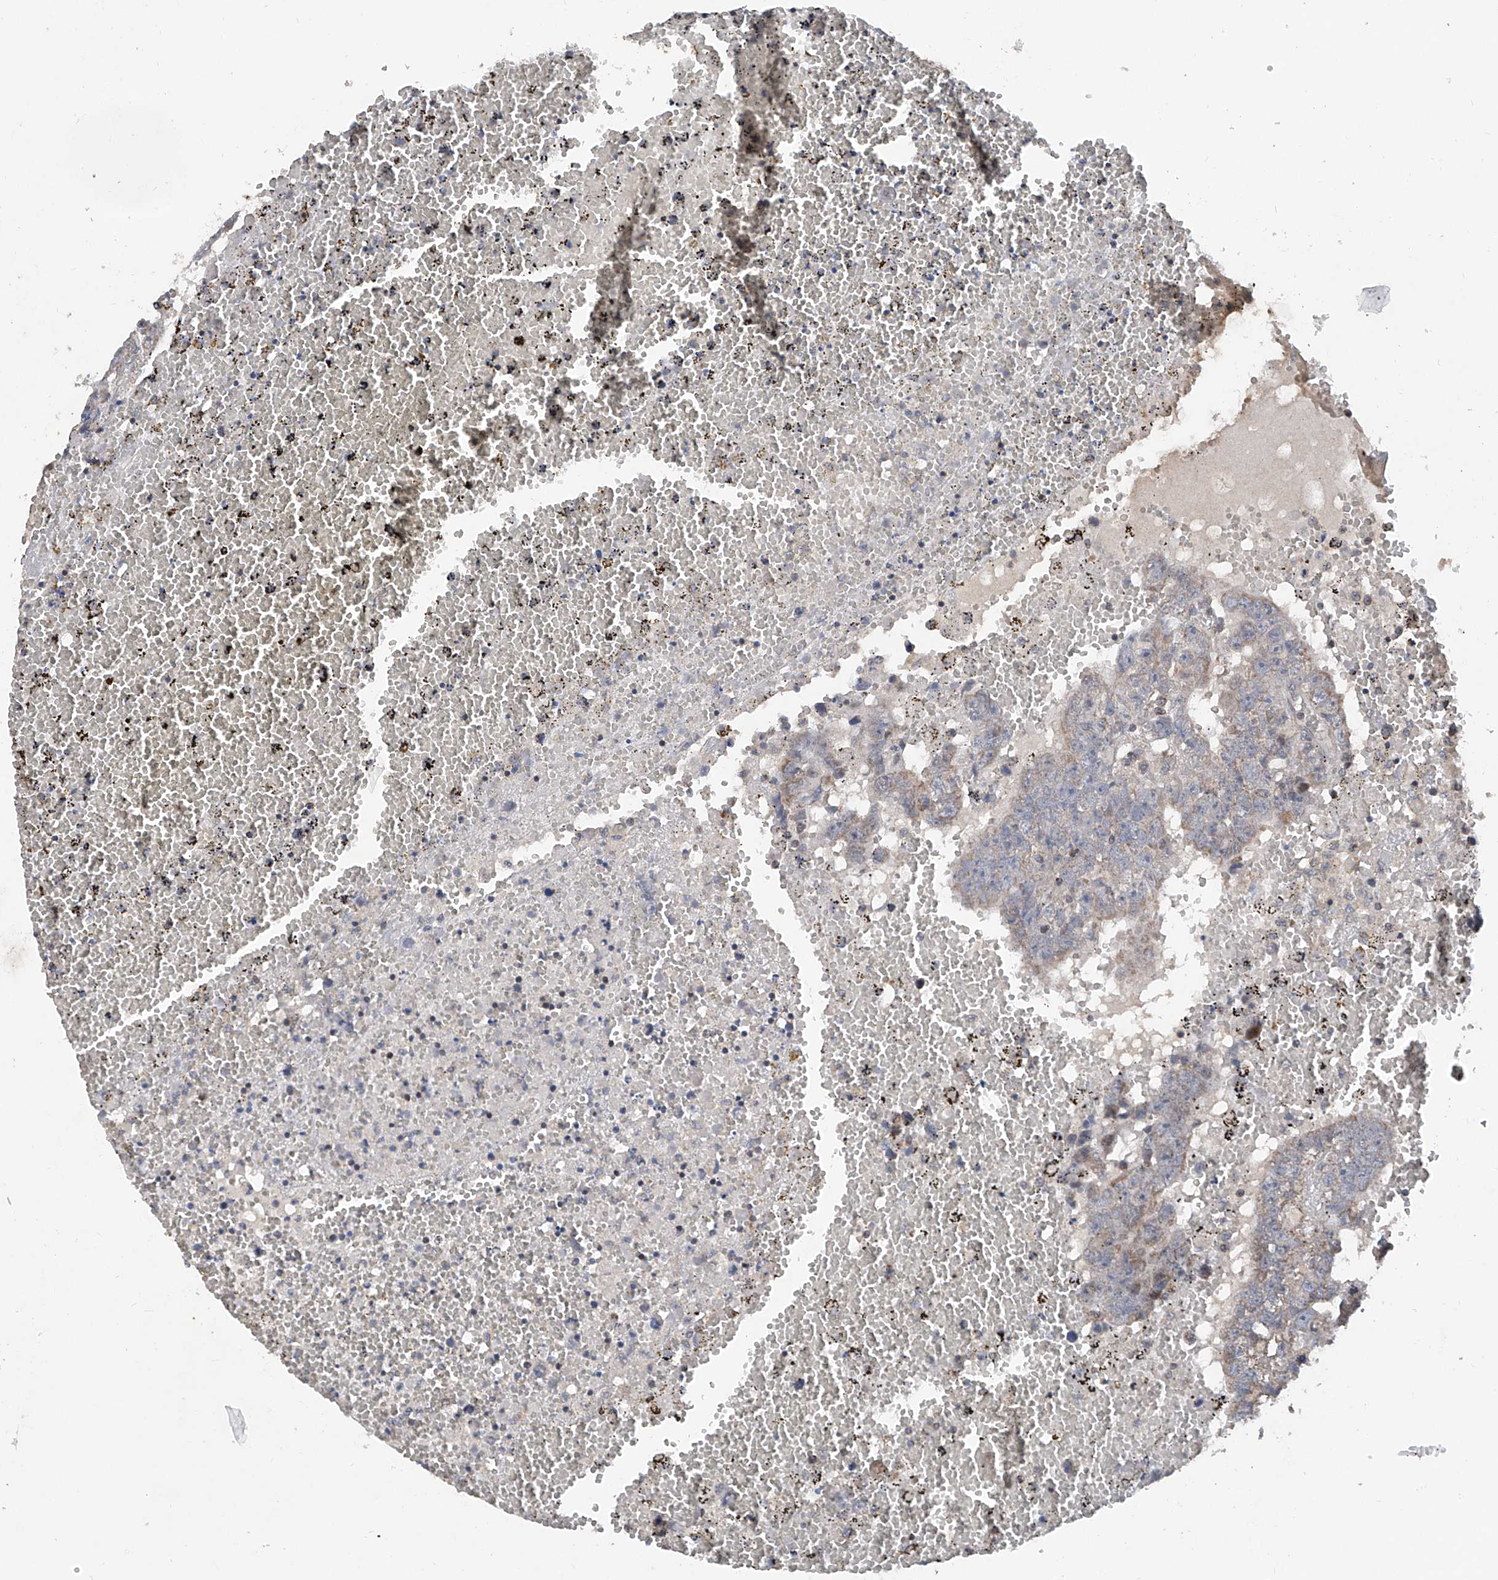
{"staining": {"intensity": "negative", "quantity": "none", "location": "none"}, "tissue": "testis cancer", "cell_type": "Tumor cells", "image_type": "cancer", "snomed": [{"axis": "morphology", "description": "Carcinoma, Embryonal, NOS"}, {"axis": "topography", "description": "Testis"}], "caption": "Immunohistochemical staining of human testis cancer (embryonal carcinoma) shows no significant staining in tumor cells.", "gene": "BCKDHB", "patient": {"sex": "male", "age": 25}}